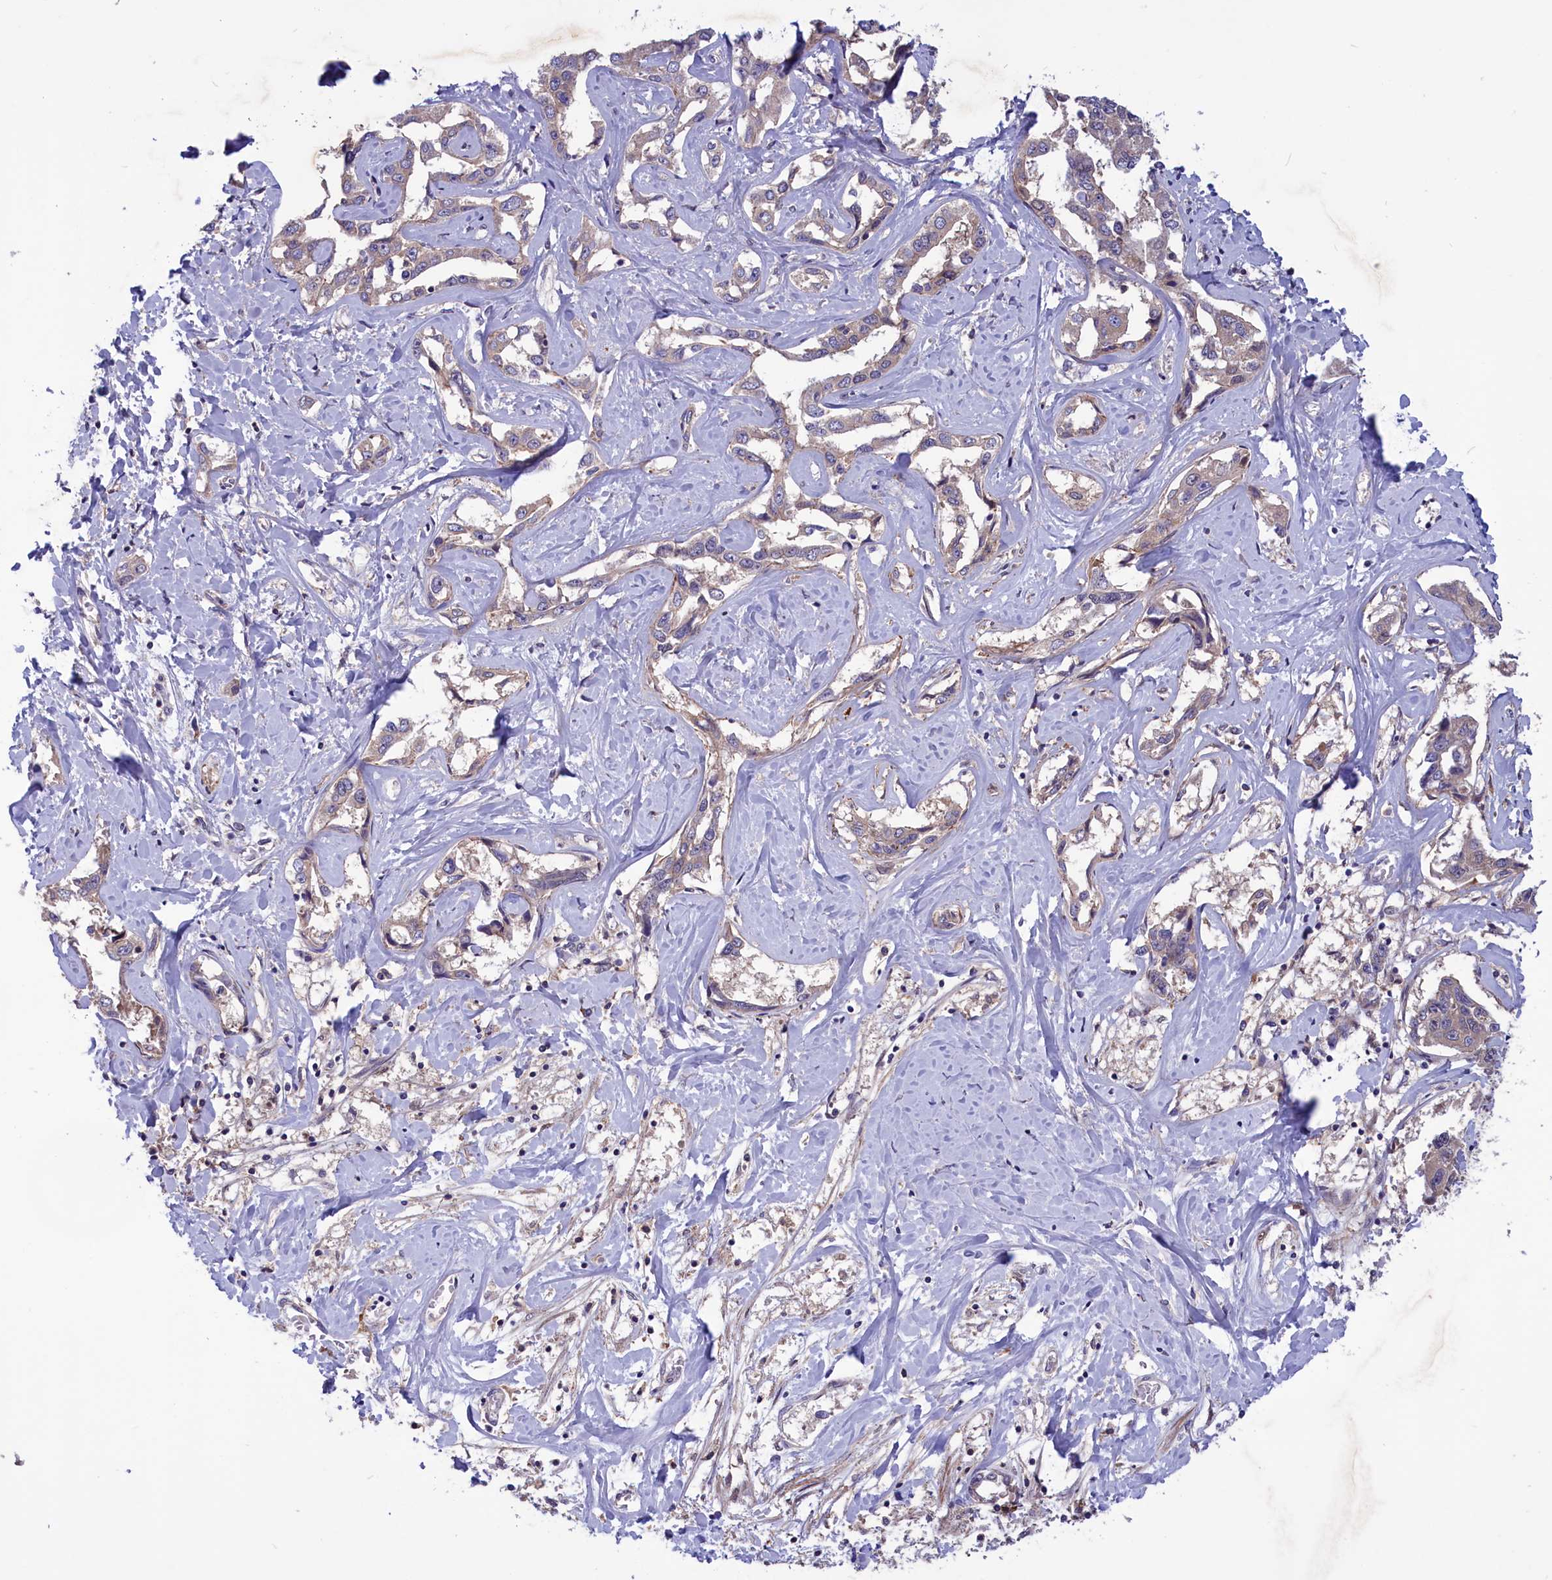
{"staining": {"intensity": "weak", "quantity": "25%-75%", "location": "cytoplasmic/membranous"}, "tissue": "liver cancer", "cell_type": "Tumor cells", "image_type": "cancer", "snomed": [{"axis": "morphology", "description": "Cholangiocarcinoma"}, {"axis": "topography", "description": "Liver"}], "caption": "This micrograph displays liver cholangiocarcinoma stained with immunohistochemistry (IHC) to label a protein in brown. The cytoplasmic/membranous of tumor cells show weak positivity for the protein. Nuclei are counter-stained blue.", "gene": "AMDHD2", "patient": {"sex": "male", "age": 59}}